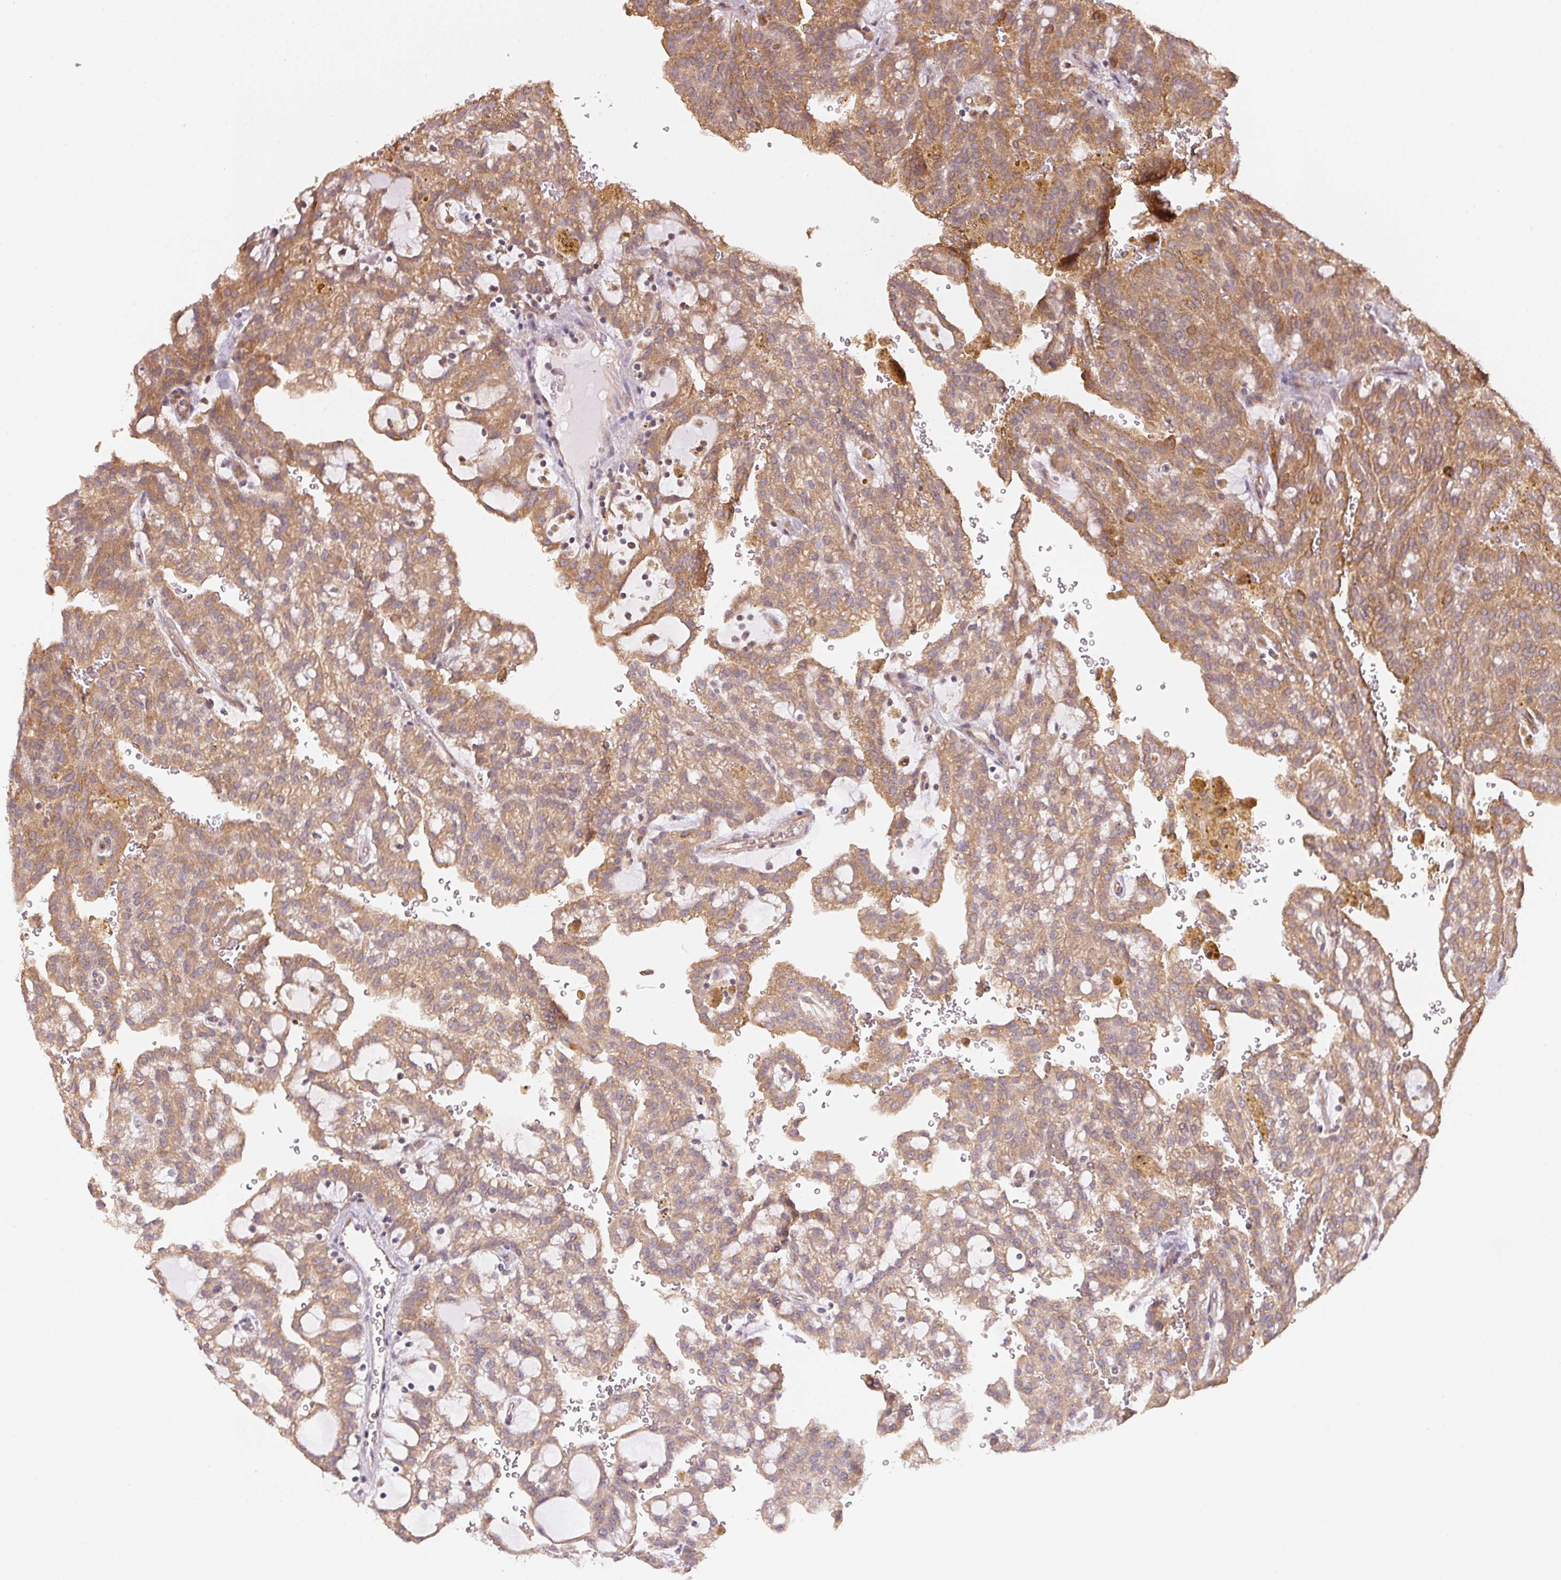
{"staining": {"intensity": "moderate", "quantity": ">75%", "location": "cytoplasmic/membranous"}, "tissue": "renal cancer", "cell_type": "Tumor cells", "image_type": "cancer", "snomed": [{"axis": "morphology", "description": "Adenocarcinoma, NOS"}, {"axis": "topography", "description": "Kidney"}], "caption": "Renal cancer stained with IHC demonstrates moderate cytoplasmic/membranous expression in approximately >75% of tumor cells.", "gene": "STRN4", "patient": {"sex": "male", "age": 63}}